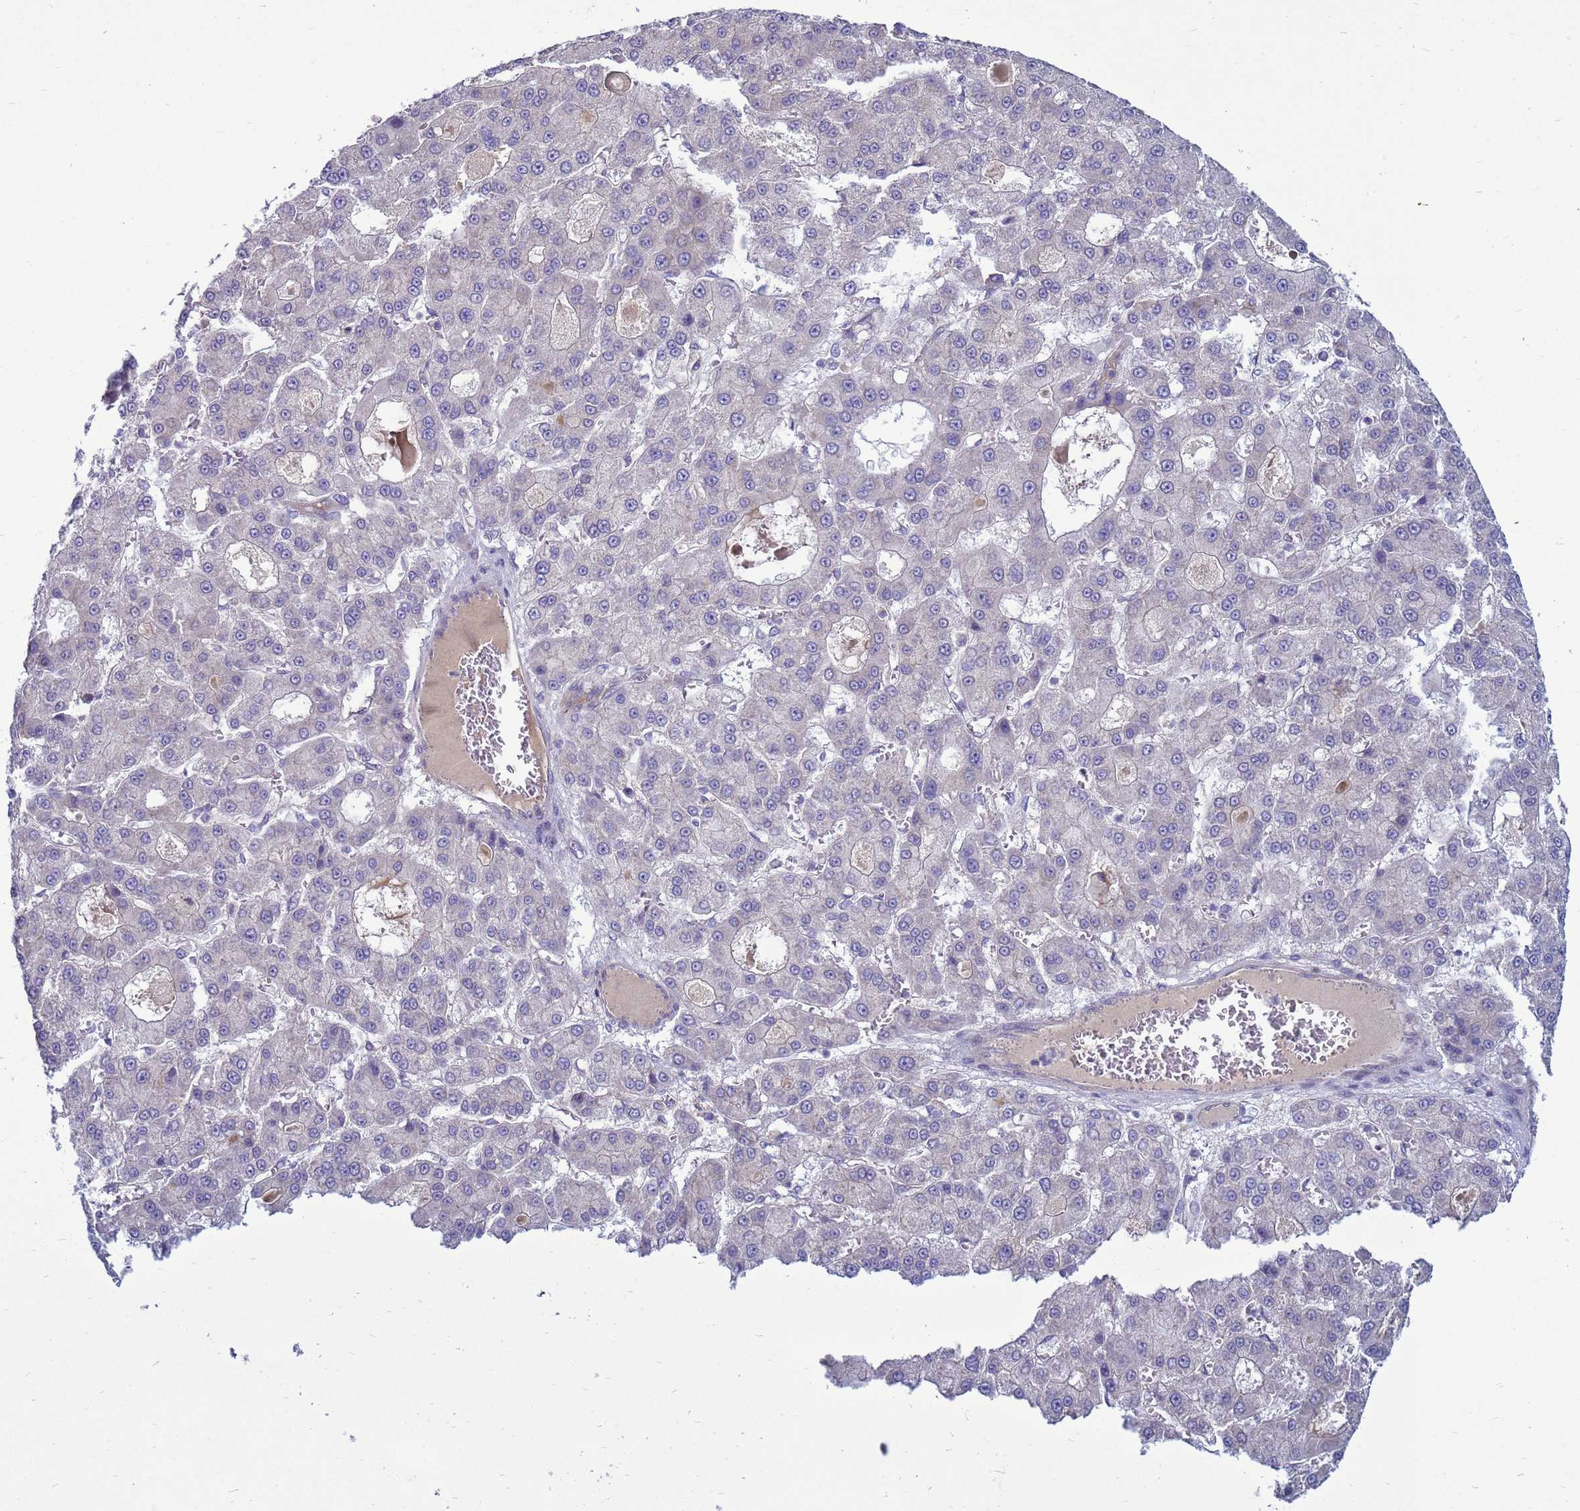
{"staining": {"intensity": "negative", "quantity": "none", "location": "none"}, "tissue": "liver cancer", "cell_type": "Tumor cells", "image_type": "cancer", "snomed": [{"axis": "morphology", "description": "Carcinoma, Hepatocellular, NOS"}, {"axis": "topography", "description": "Liver"}], "caption": "Immunohistochemistry (IHC) image of liver cancer stained for a protein (brown), which shows no staining in tumor cells.", "gene": "MON1B", "patient": {"sex": "male", "age": 70}}